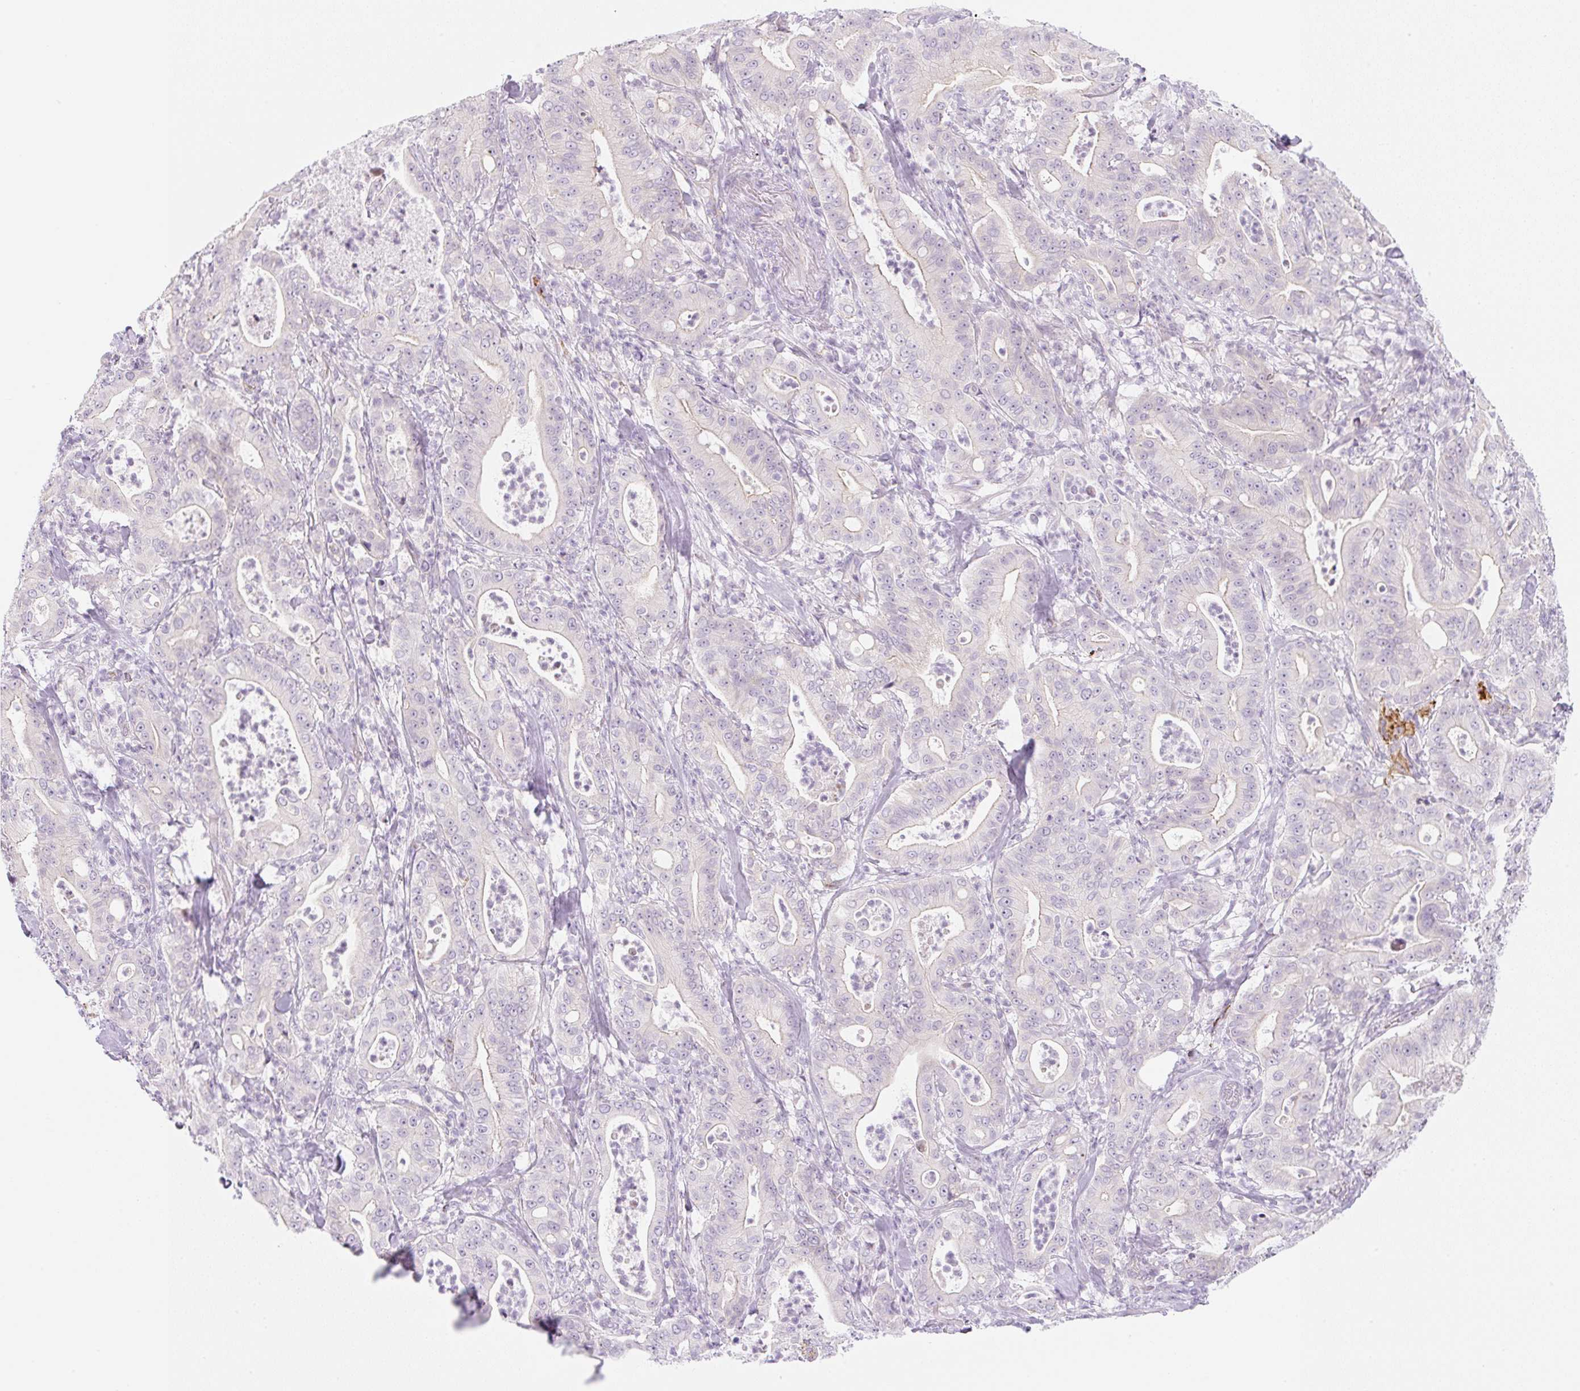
{"staining": {"intensity": "negative", "quantity": "none", "location": "none"}, "tissue": "pancreatic cancer", "cell_type": "Tumor cells", "image_type": "cancer", "snomed": [{"axis": "morphology", "description": "Adenocarcinoma, NOS"}, {"axis": "topography", "description": "Pancreas"}], "caption": "Immunohistochemistry histopathology image of neoplastic tissue: human adenocarcinoma (pancreatic) stained with DAB exhibits no significant protein expression in tumor cells.", "gene": "CASKIN1", "patient": {"sex": "male", "age": 71}}